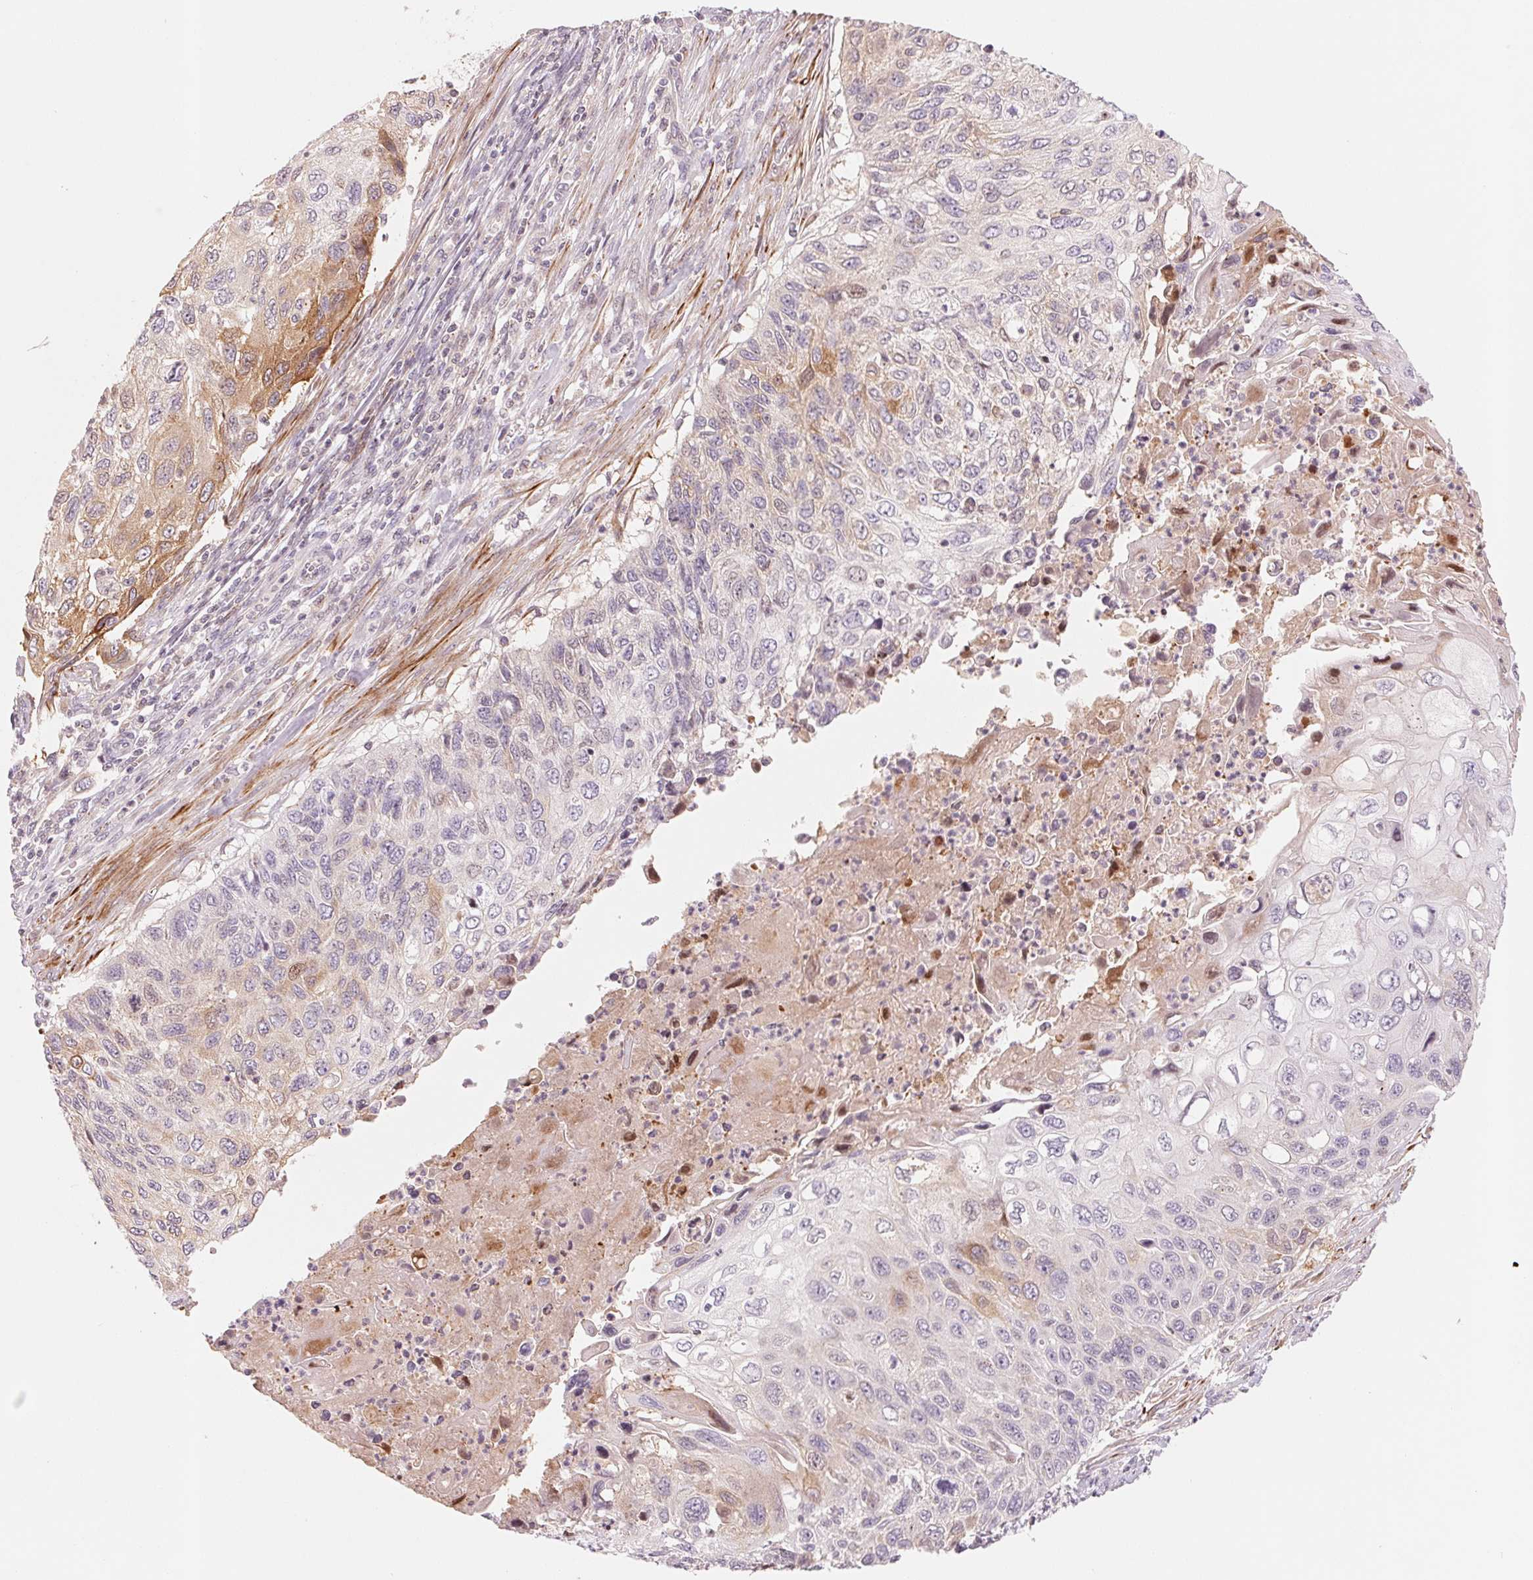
{"staining": {"intensity": "weak", "quantity": "<25%", "location": "cytoplasmic/membranous"}, "tissue": "cervical cancer", "cell_type": "Tumor cells", "image_type": "cancer", "snomed": [{"axis": "morphology", "description": "Squamous cell carcinoma, NOS"}, {"axis": "topography", "description": "Cervix"}], "caption": "This is a photomicrograph of immunohistochemistry staining of cervical squamous cell carcinoma, which shows no expression in tumor cells.", "gene": "SLC17A4", "patient": {"sex": "female", "age": 70}}